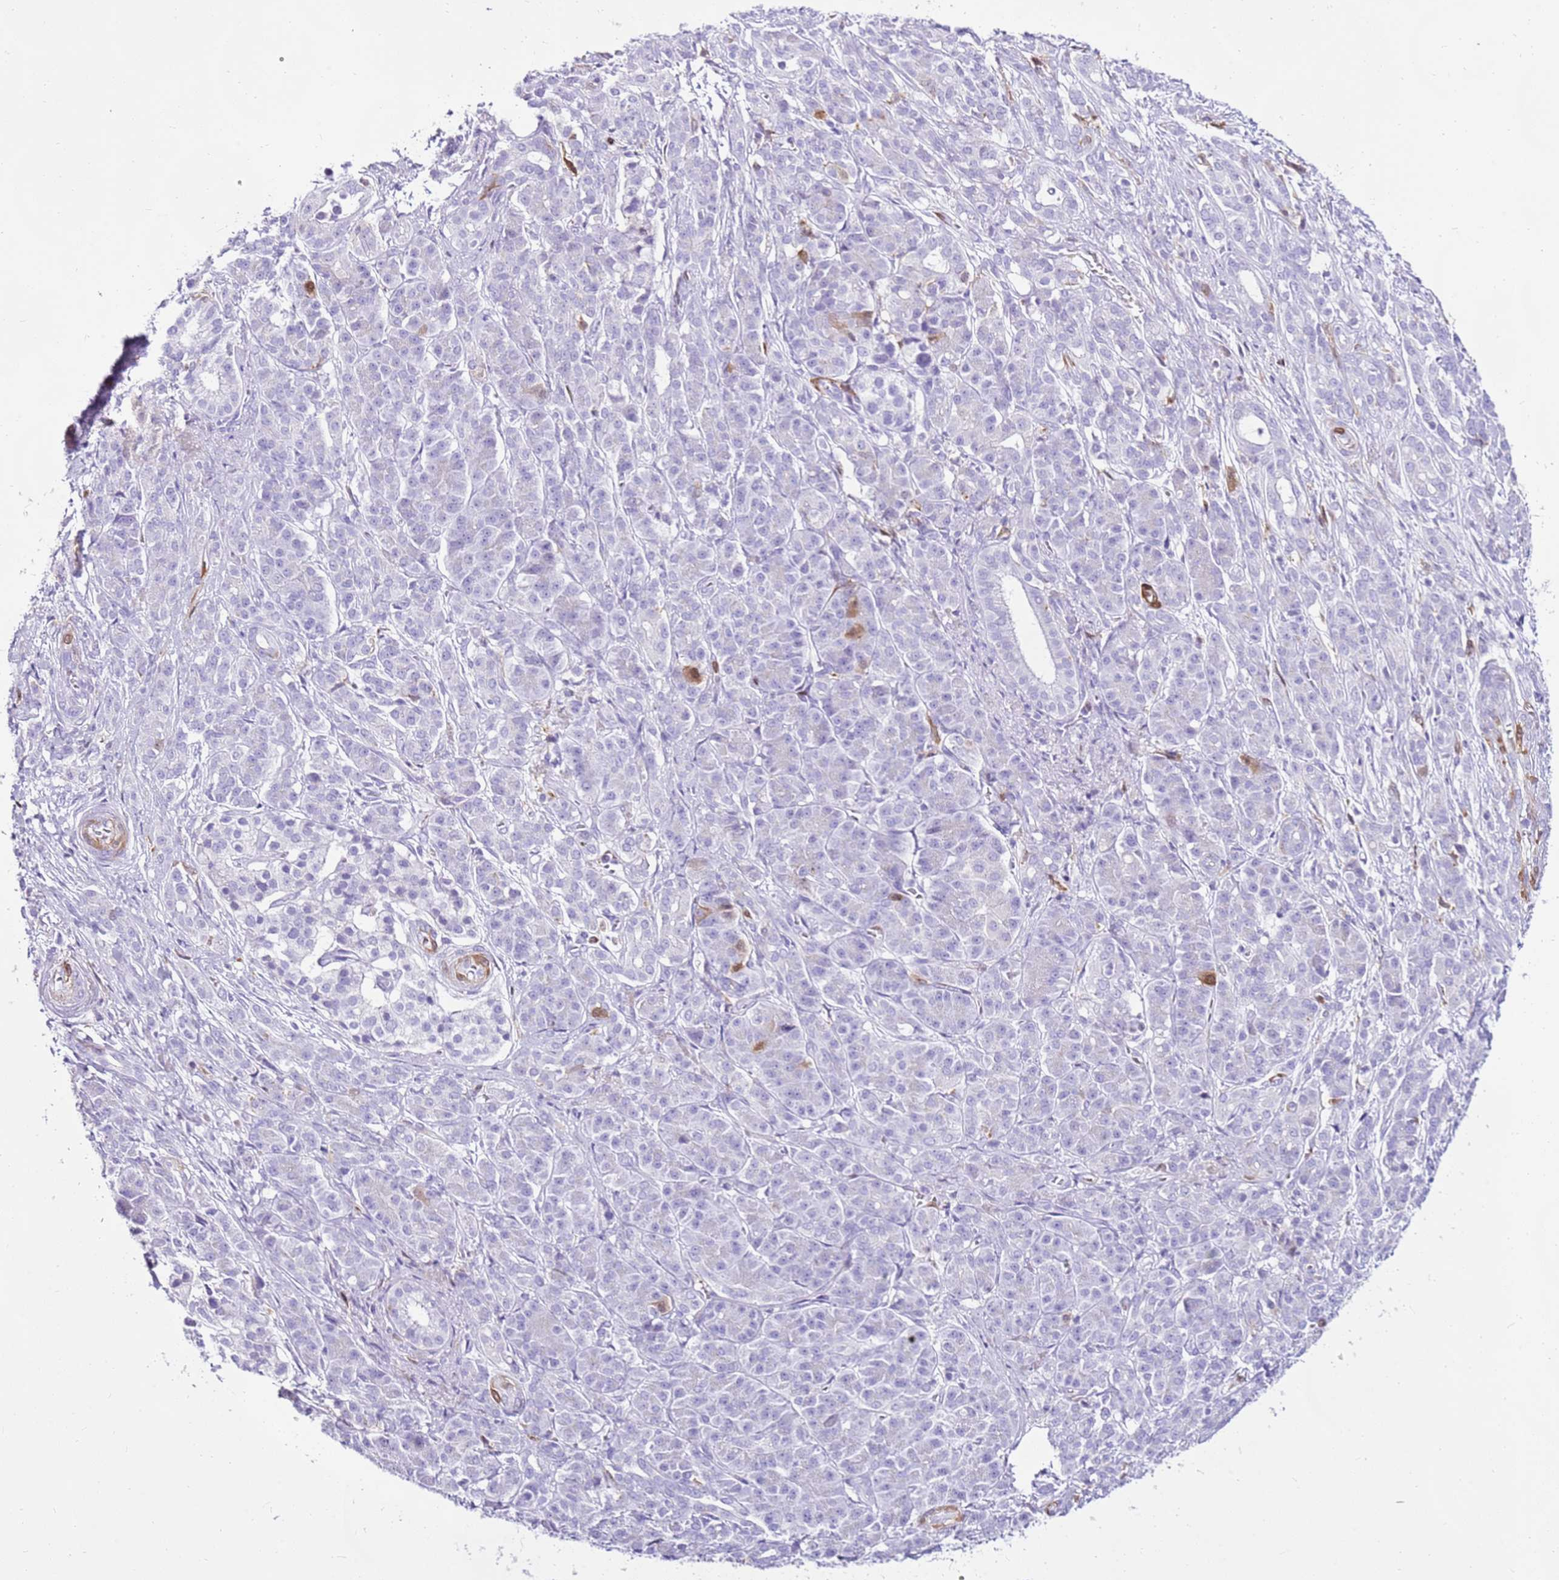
{"staining": {"intensity": "negative", "quantity": "none", "location": "none"}, "tissue": "pancreatic cancer", "cell_type": "Tumor cells", "image_type": "cancer", "snomed": [{"axis": "morphology", "description": "Adenocarcinoma, NOS"}, {"axis": "topography", "description": "Pancreas"}], "caption": "A photomicrograph of pancreatic cancer (adenocarcinoma) stained for a protein displays no brown staining in tumor cells.", "gene": "SPC25", "patient": {"sex": "male", "age": 57}}